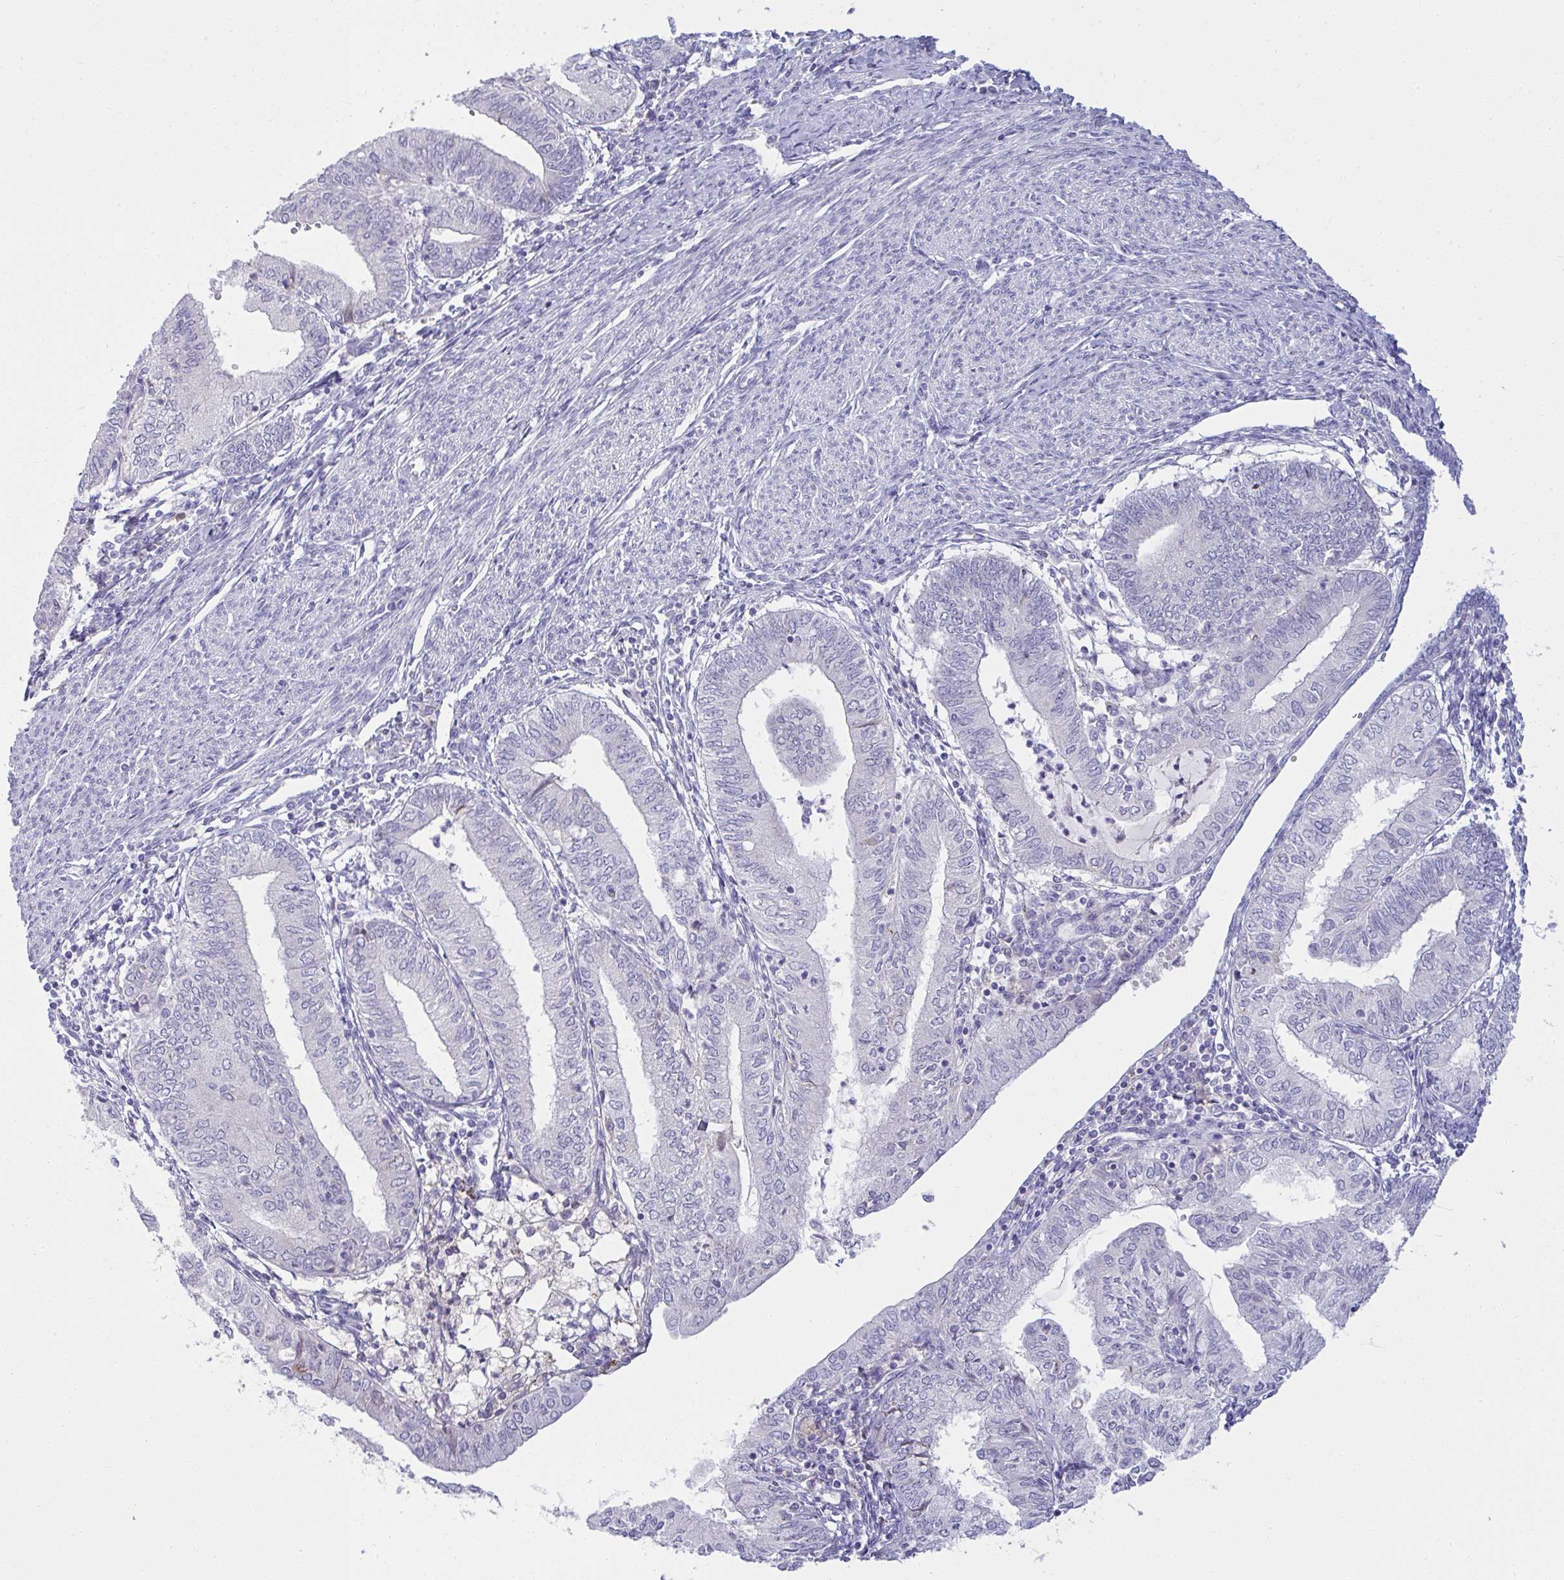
{"staining": {"intensity": "negative", "quantity": "none", "location": "none"}, "tissue": "endometrial cancer", "cell_type": "Tumor cells", "image_type": "cancer", "snomed": [{"axis": "morphology", "description": "Adenocarcinoma, NOS"}, {"axis": "topography", "description": "Endometrium"}], "caption": "Tumor cells show no significant protein positivity in endometrial cancer (adenocarcinoma).", "gene": "RGPD5", "patient": {"sex": "female", "age": 66}}